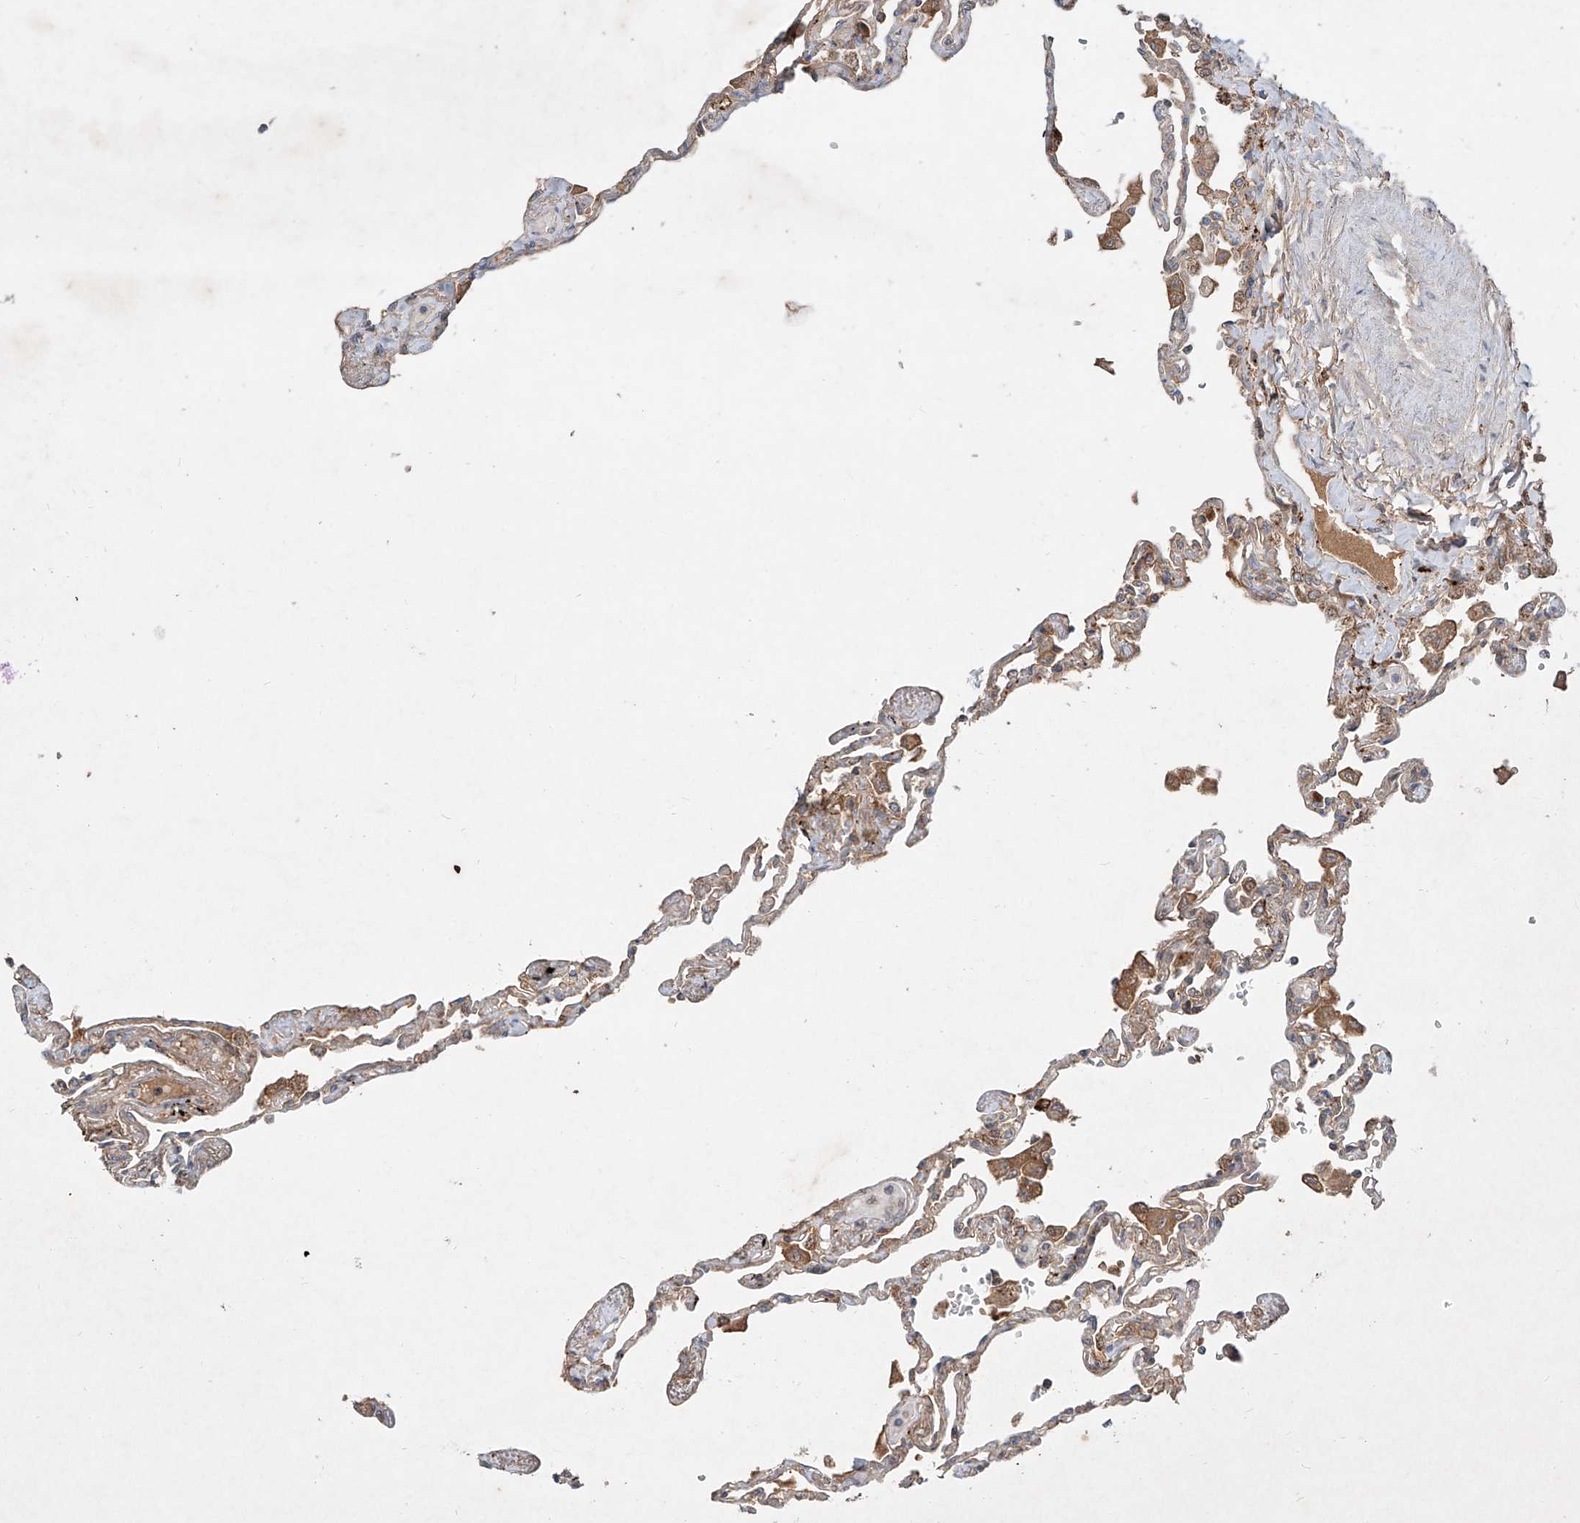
{"staining": {"intensity": "weak", "quantity": "25%-75%", "location": "cytoplasmic/membranous"}, "tissue": "lung", "cell_type": "Alveolar cells", "image_type": "normal", "snomed": [{"axis": "morphology", "description": "Normal tissue, NOS"}, {"axis": "topography", "description": "Lung"}], "caption": "Lung stained for a protein (brown) shows weak cytoplasmic/membranous positive expression in approximately 25%-75% of alveolar cells.", "gene": "IER5", "patient": {"sex": "female", "age": 67}}